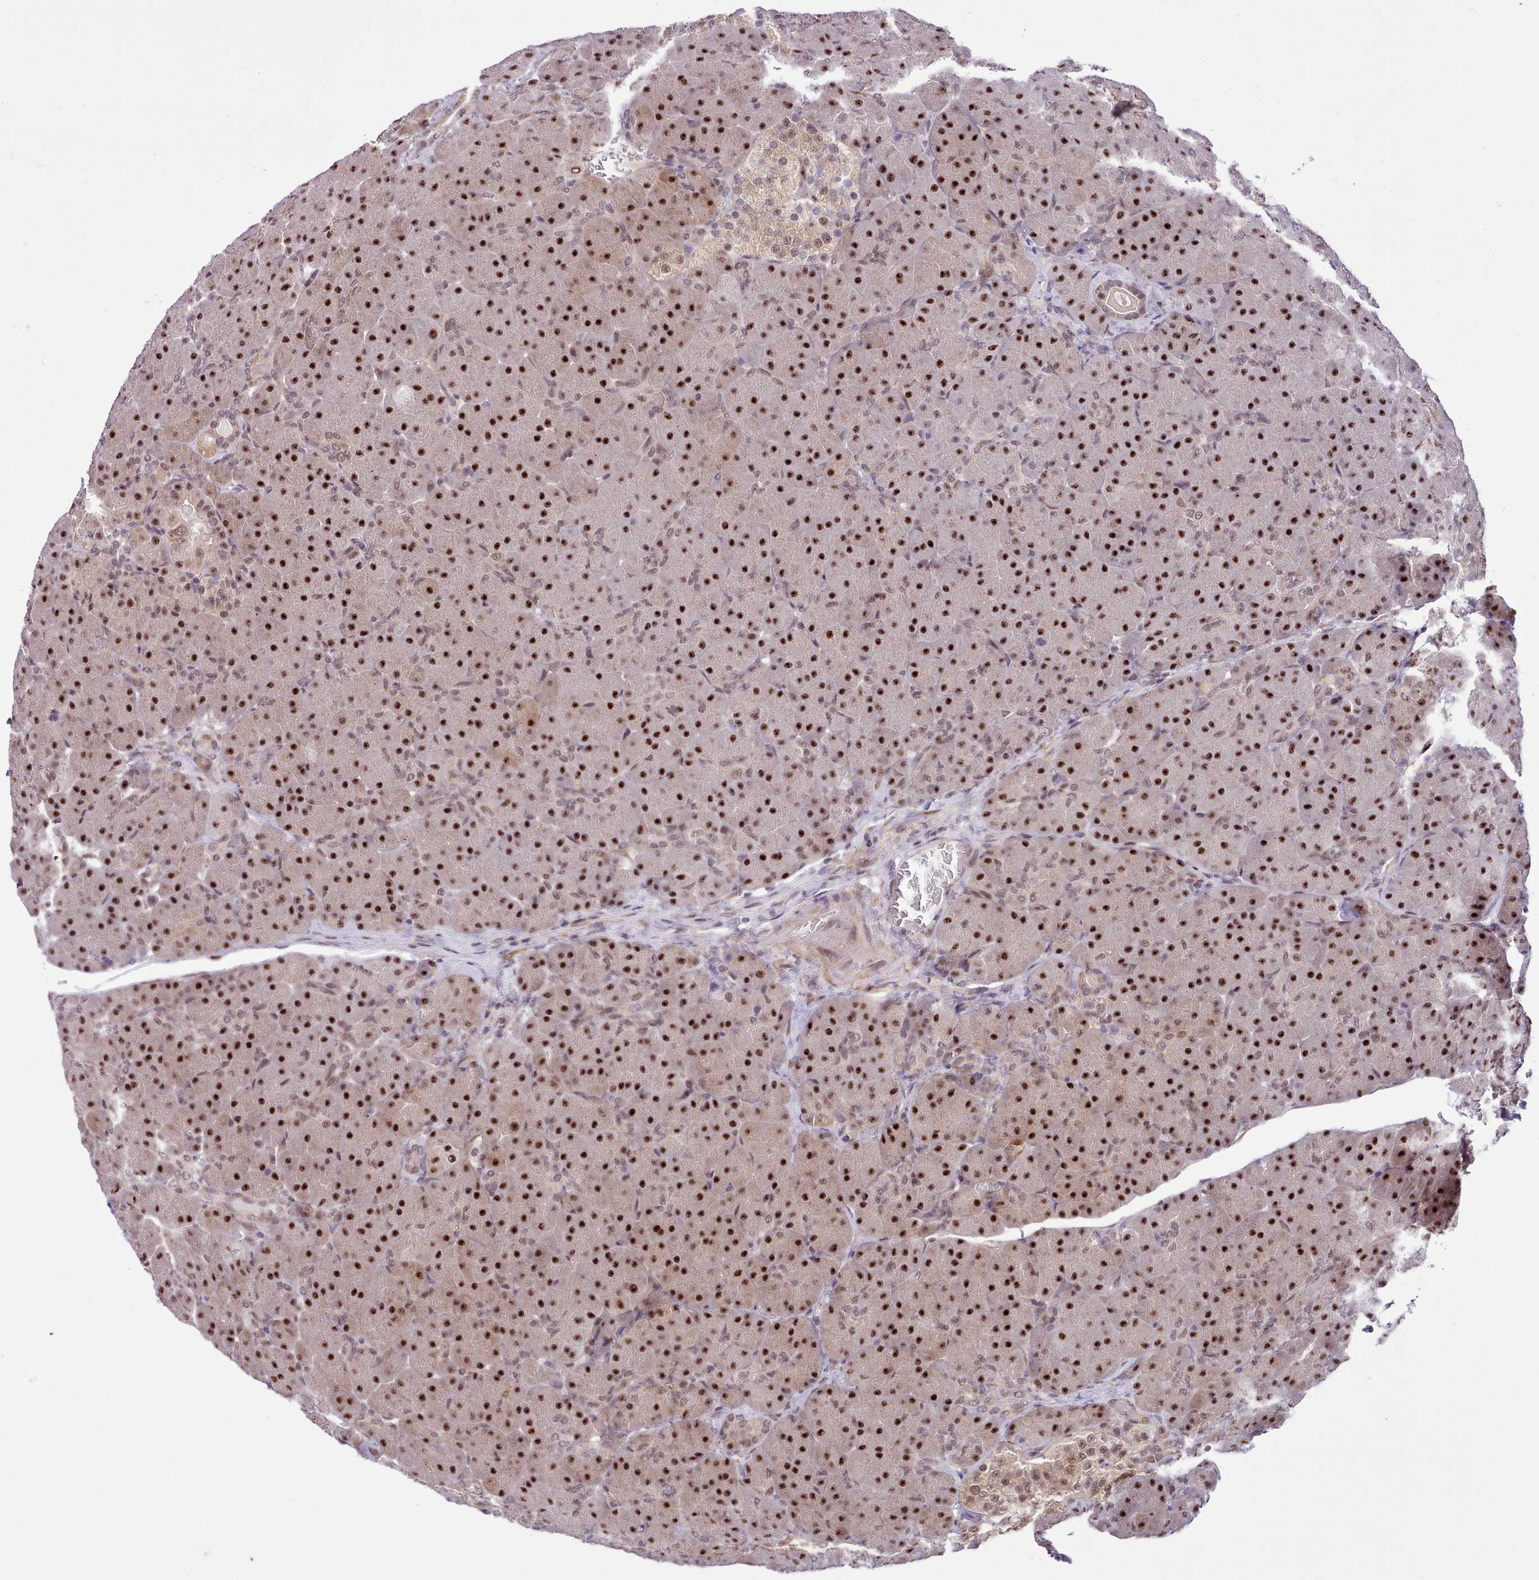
{"staining": {"intensity": "strong", "quantity": "25%-75%", "location": "nuclear"}, "tissue": "pancreas", "cell_type": "Exocrine glandular cells", "image_type": "normal", "snomed": [{"axis": "morphology", "description": "Normal tissue, NOS"}, {"axis": "topography", "description": "Pancreas"}], "caption": "An IHC image of unremarkable tissue is shown. Protein staining in brown highlights strong nuclear positivity in pancreas within exocrine glandular cells.", "gene": "HOXB7", "patient": {"sex": "male", "age": 66}}